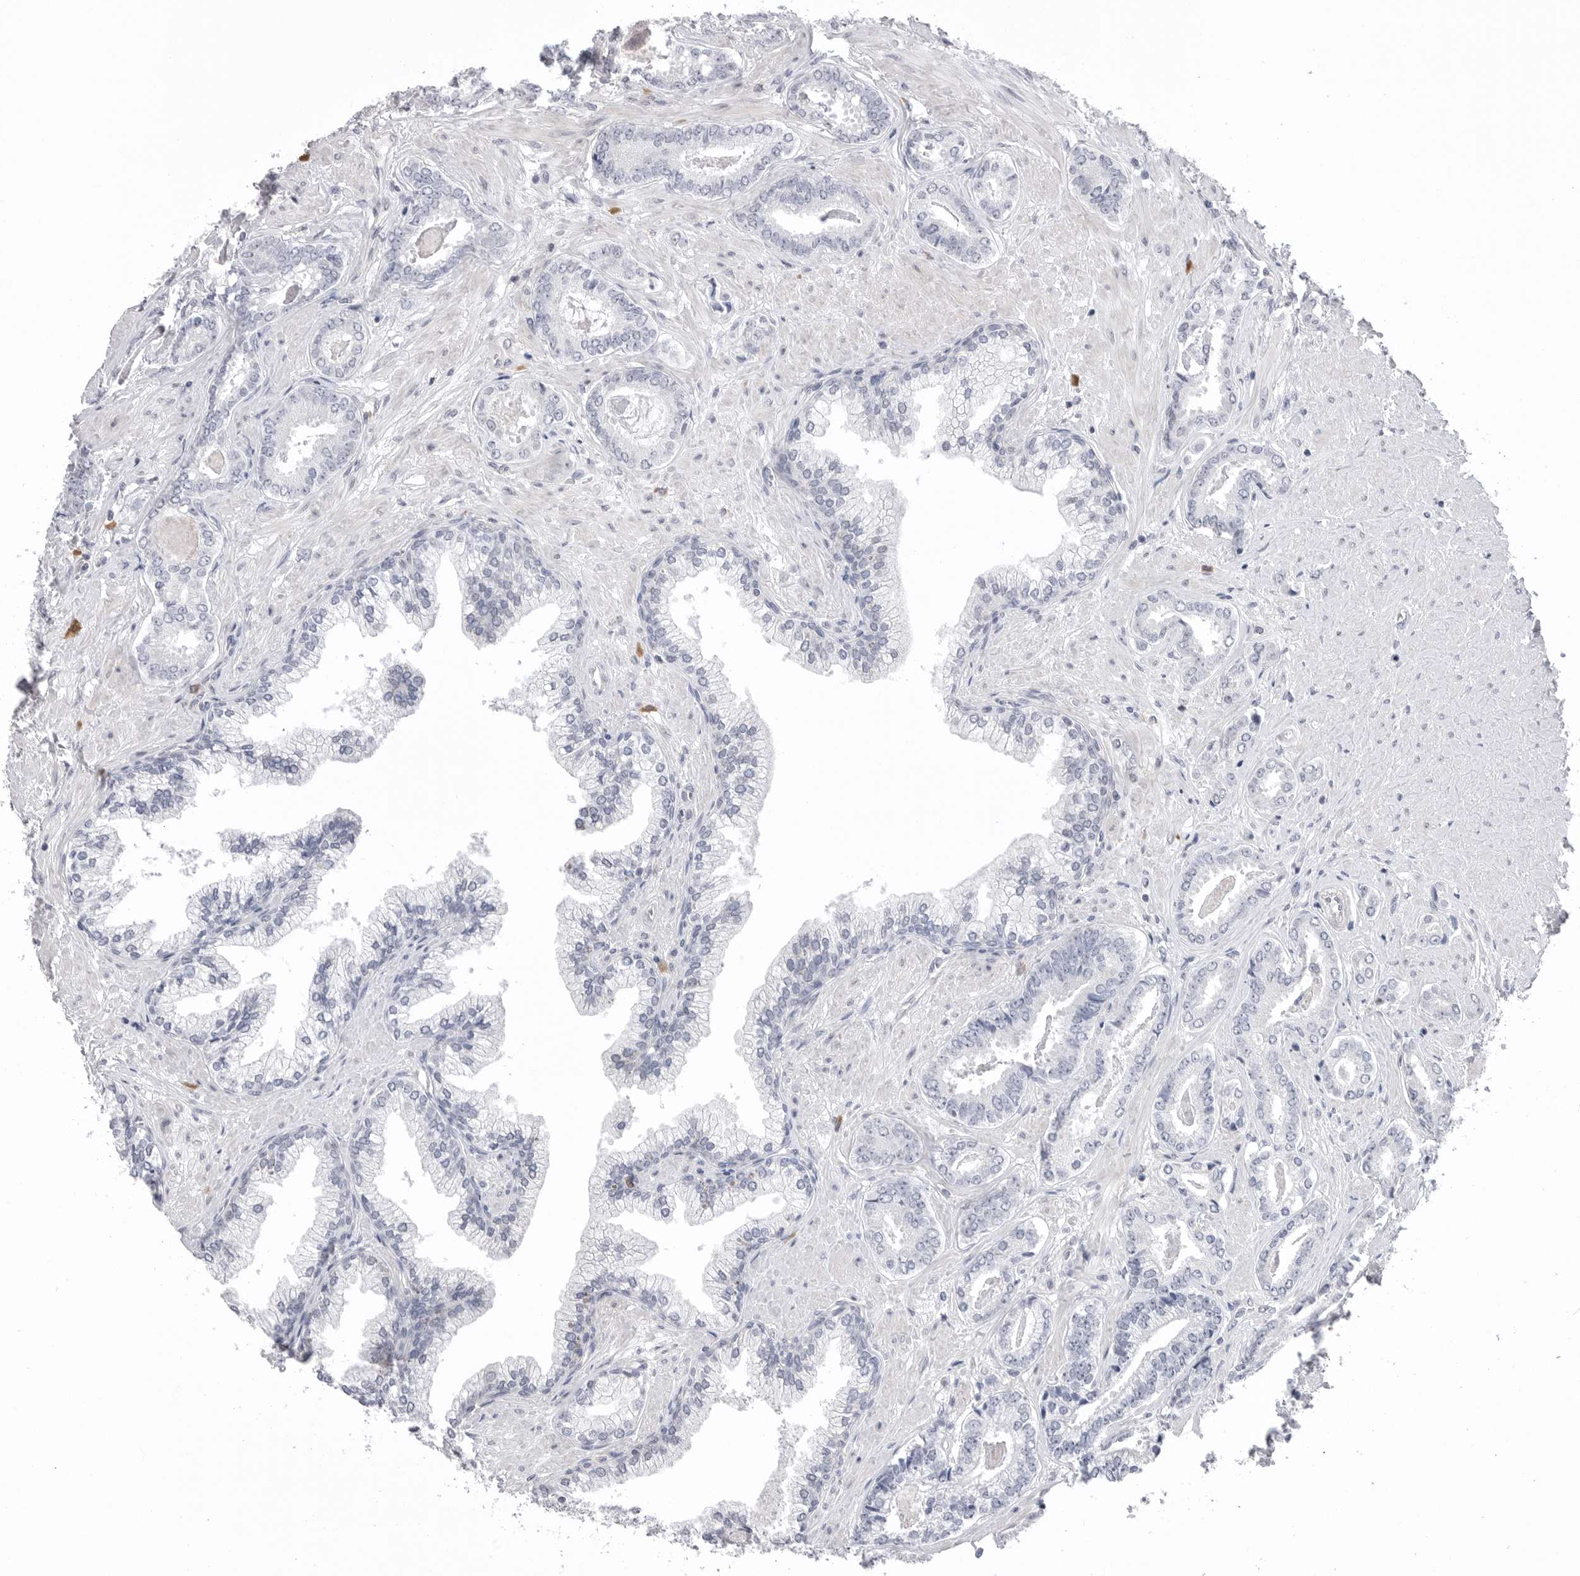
{"staining": {"intensity": "negative", "quantity": "none", "location": "none"}, "tissue": "prostate cancer", "cell_type": "Tumor cells", "image_type": "cancer", "snomed": [{"axis": "morphology", "description": "Adenocarcinoma, Low grade"}, {"axis": "topography", "description": "Prostate"}], "caption": "Immunohistochemical staining of prostate cancer (low-grade adenocarcinoma) displays no significant positivity in tumor cells.", "gene": "DLGAP3", "patient": {"sex": "male", "age": 71}}